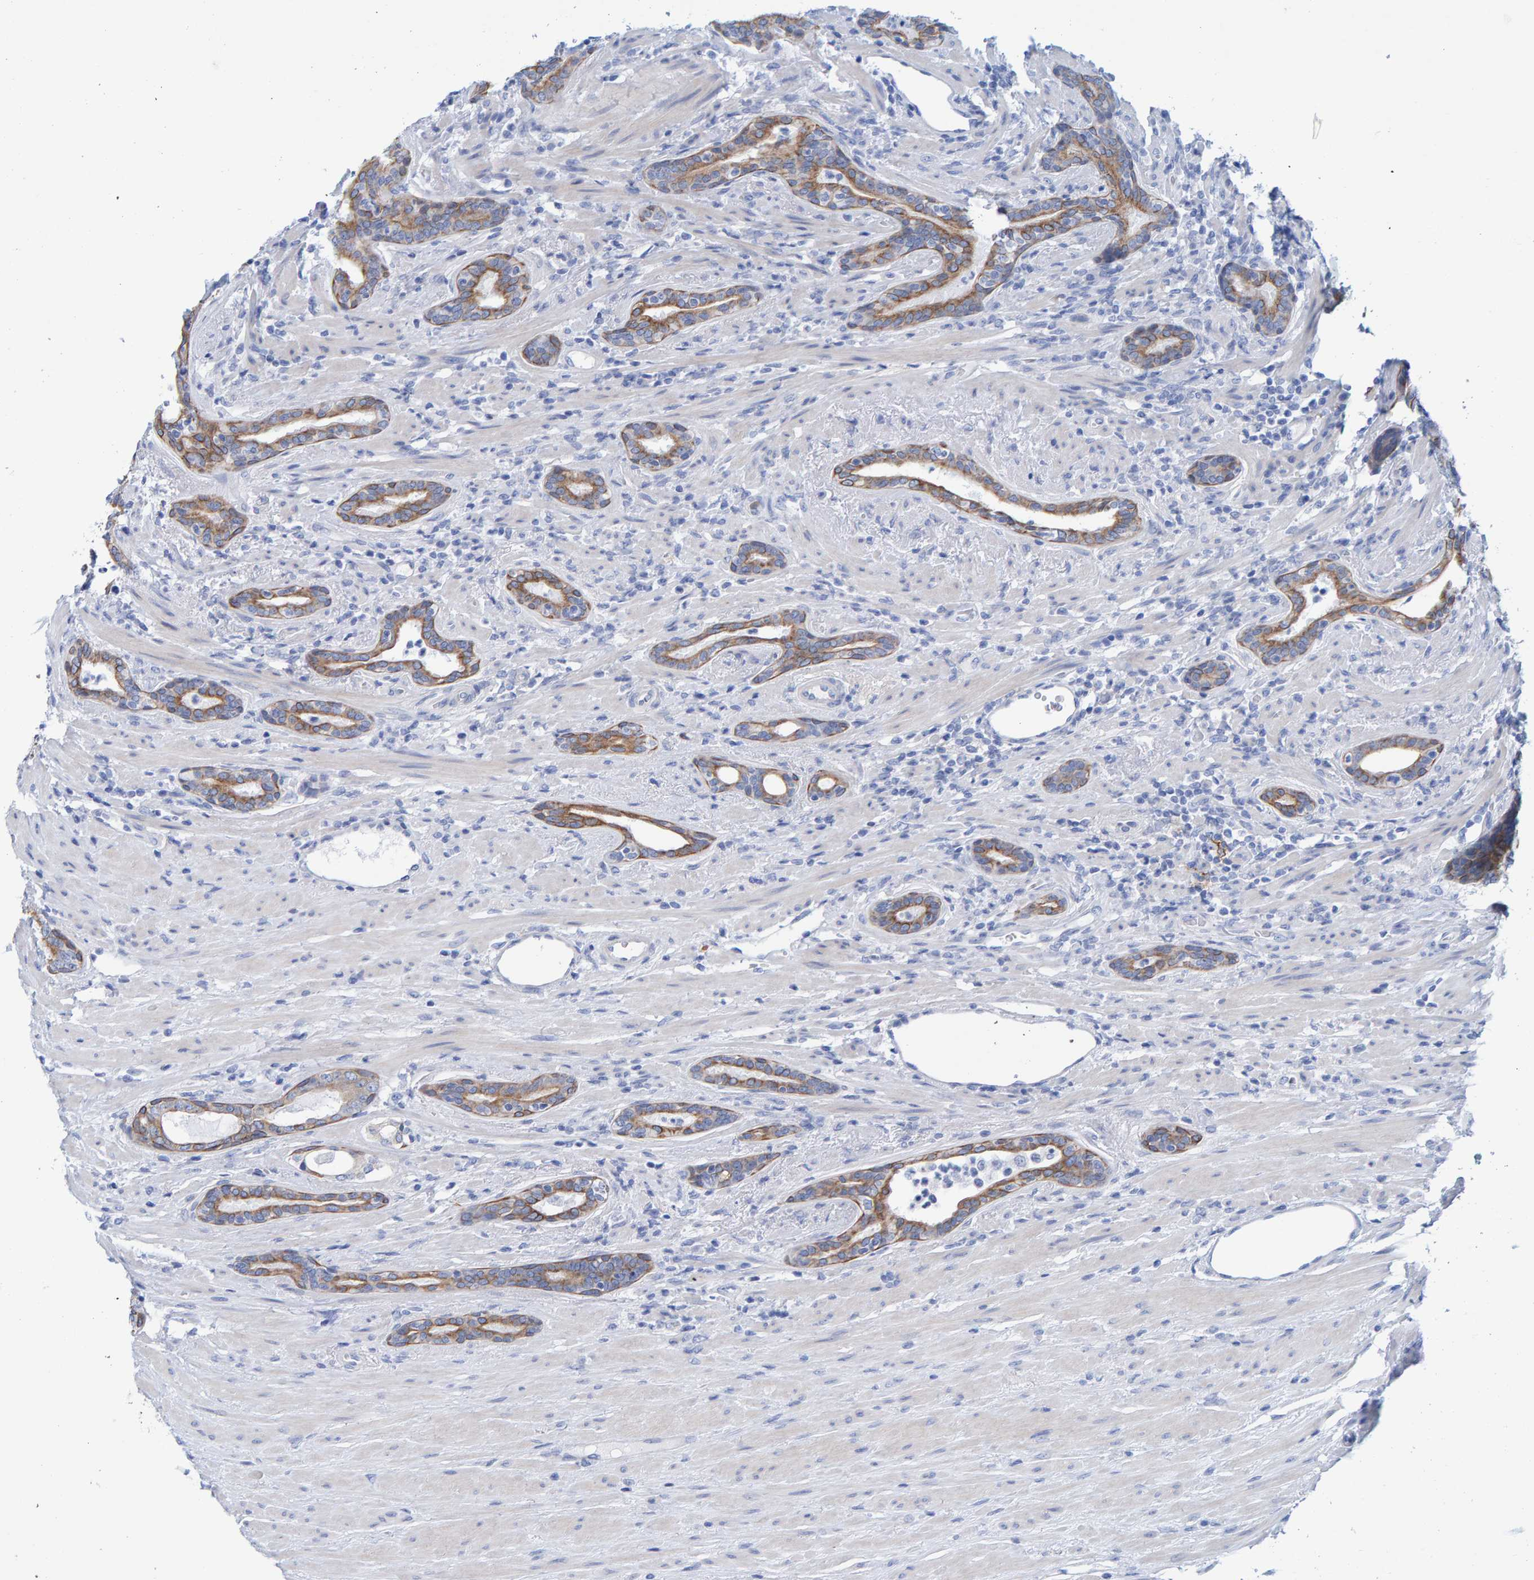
{"staining": {"intensity": "moderate", "quantity": ">75%", "location": "cytoplasmic/membranous"}, "tissue": "prostate cancer", "cell_type": "Tumor cells", "image_type": "cancer", "snomed": [{"axis": "morphology", "description": "Adenocarcinoma, High grade"}, {"axis": "topography", "description": "Prostate"}], "caption": "There is medium levels of moderate cytoplasmic/membranous staining in tumor cells of prostate cancer, as demonstrated by immunohistochemical staining (brown color).", "gene": "JAKMIP3", "patient": {"sex": "male", "age": 71}}